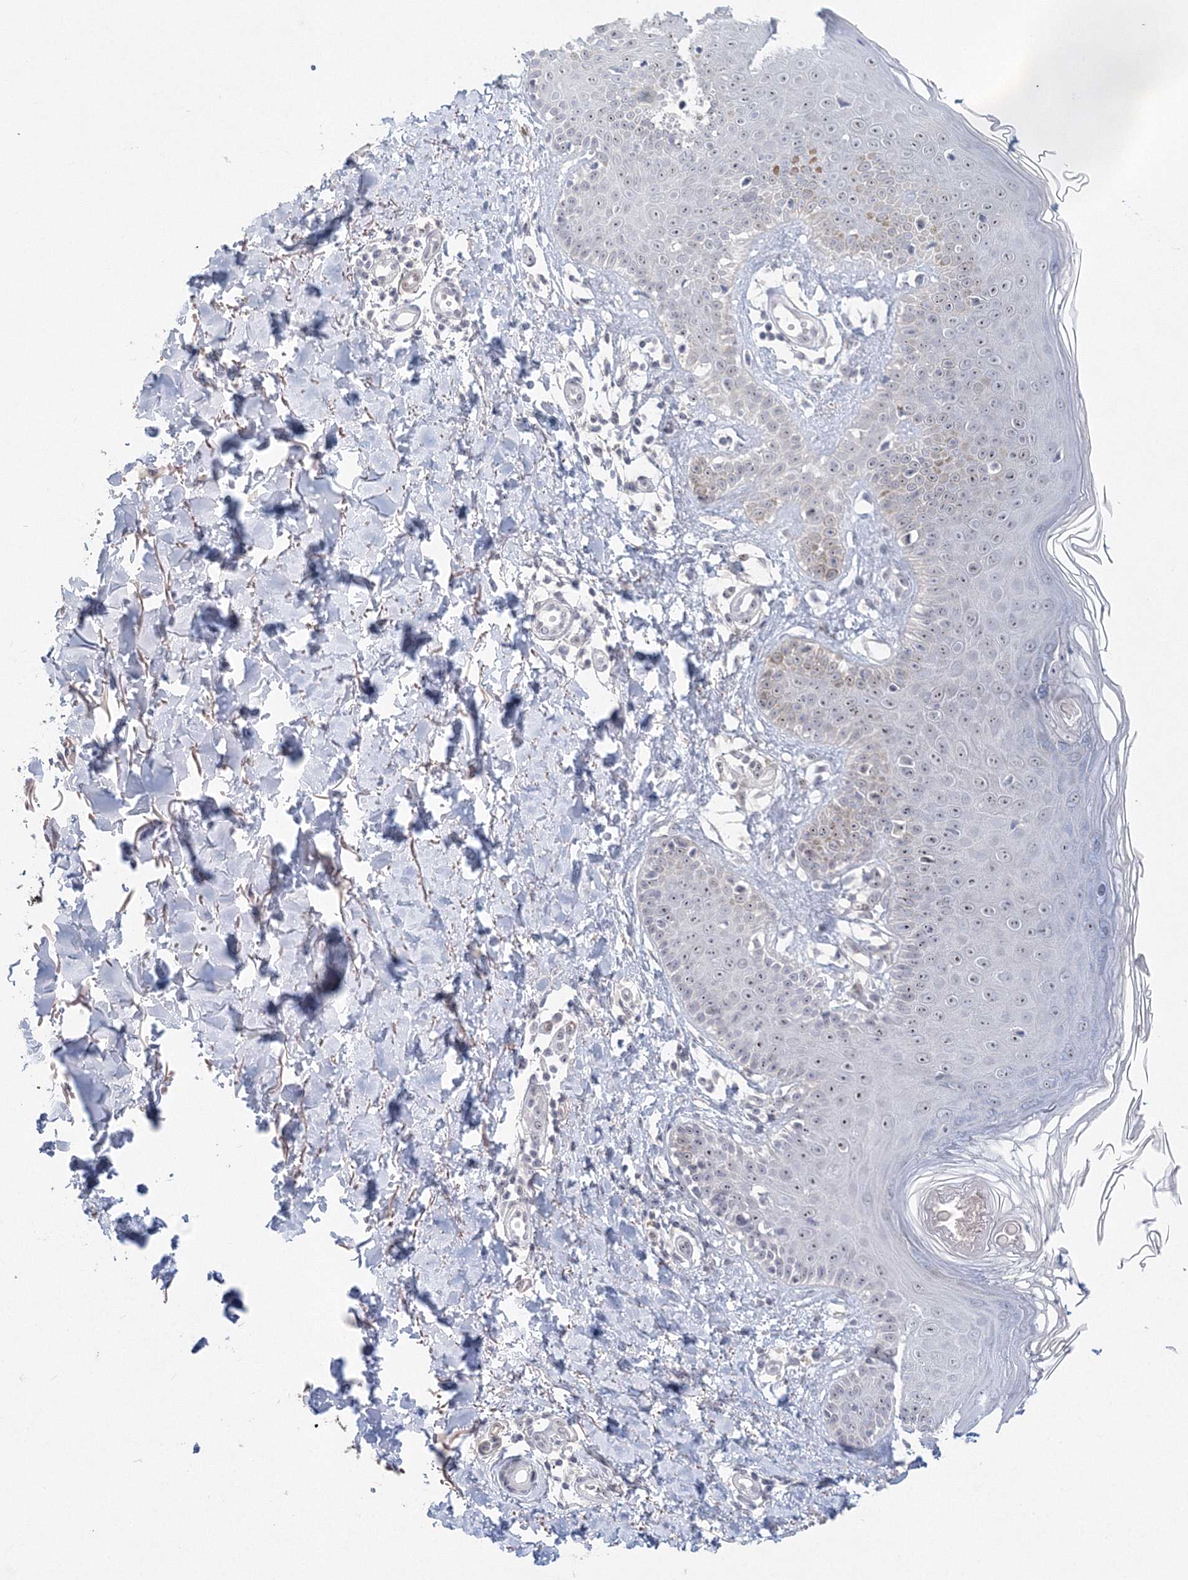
{"staining": {"intensity": "weak", "quantity": "25%-75%", "location": "nuclear"}, "tissue": "skin", "cell_type": "Fibroblasts", "image_type": "normal", "snomed": [{"axis": "morphology", "description": "Normal tissue, NOS"}, {"axis": "topography", "description": "Skin"}], "caption": "A low amount of weak nuclear staining is identified in about 25%-75% of fibroblasts in unremarkable skin.", "gene": "SIRT7", "patient": {"sex": "male", "age": 52}}